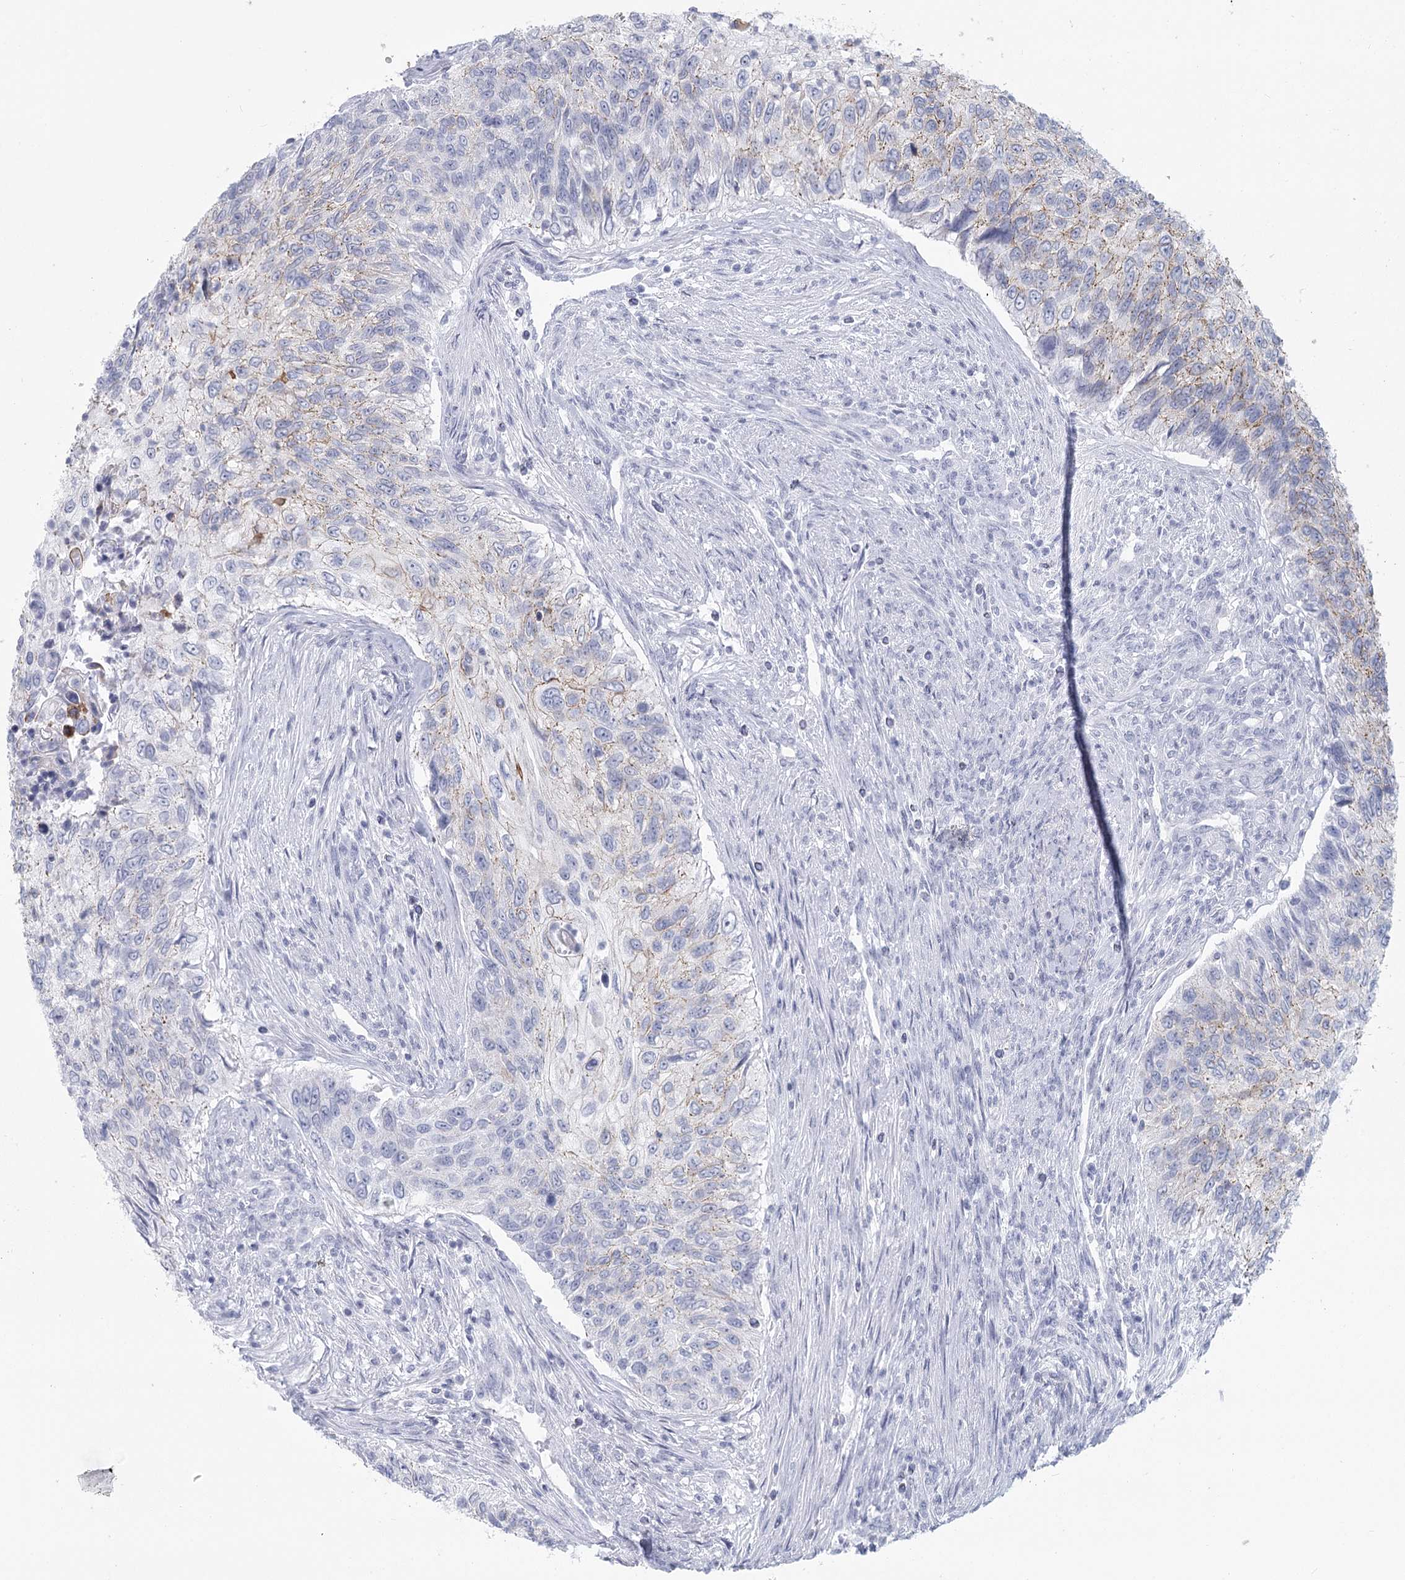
{"staining": {"intensity": "negative", "quantity": "none", "location": "none"}, "tissue": "urothelial cancer", "cell_type": "Tumor cells", "image_type": "cancer", "snomed": [{"axis": "morphology", "description": "Urothelial carcinoma, High grade"}, {"axis": "topography", "description": "Urinary bladder"}], "caption": "IHC photomicrograph of neoplastic tissue: human urothelial cancer stained with DAB exhibits no significant protein staining in tumor cells.", "gene": "WNT8B", "patient": {"sex": "female", "age": 60}}